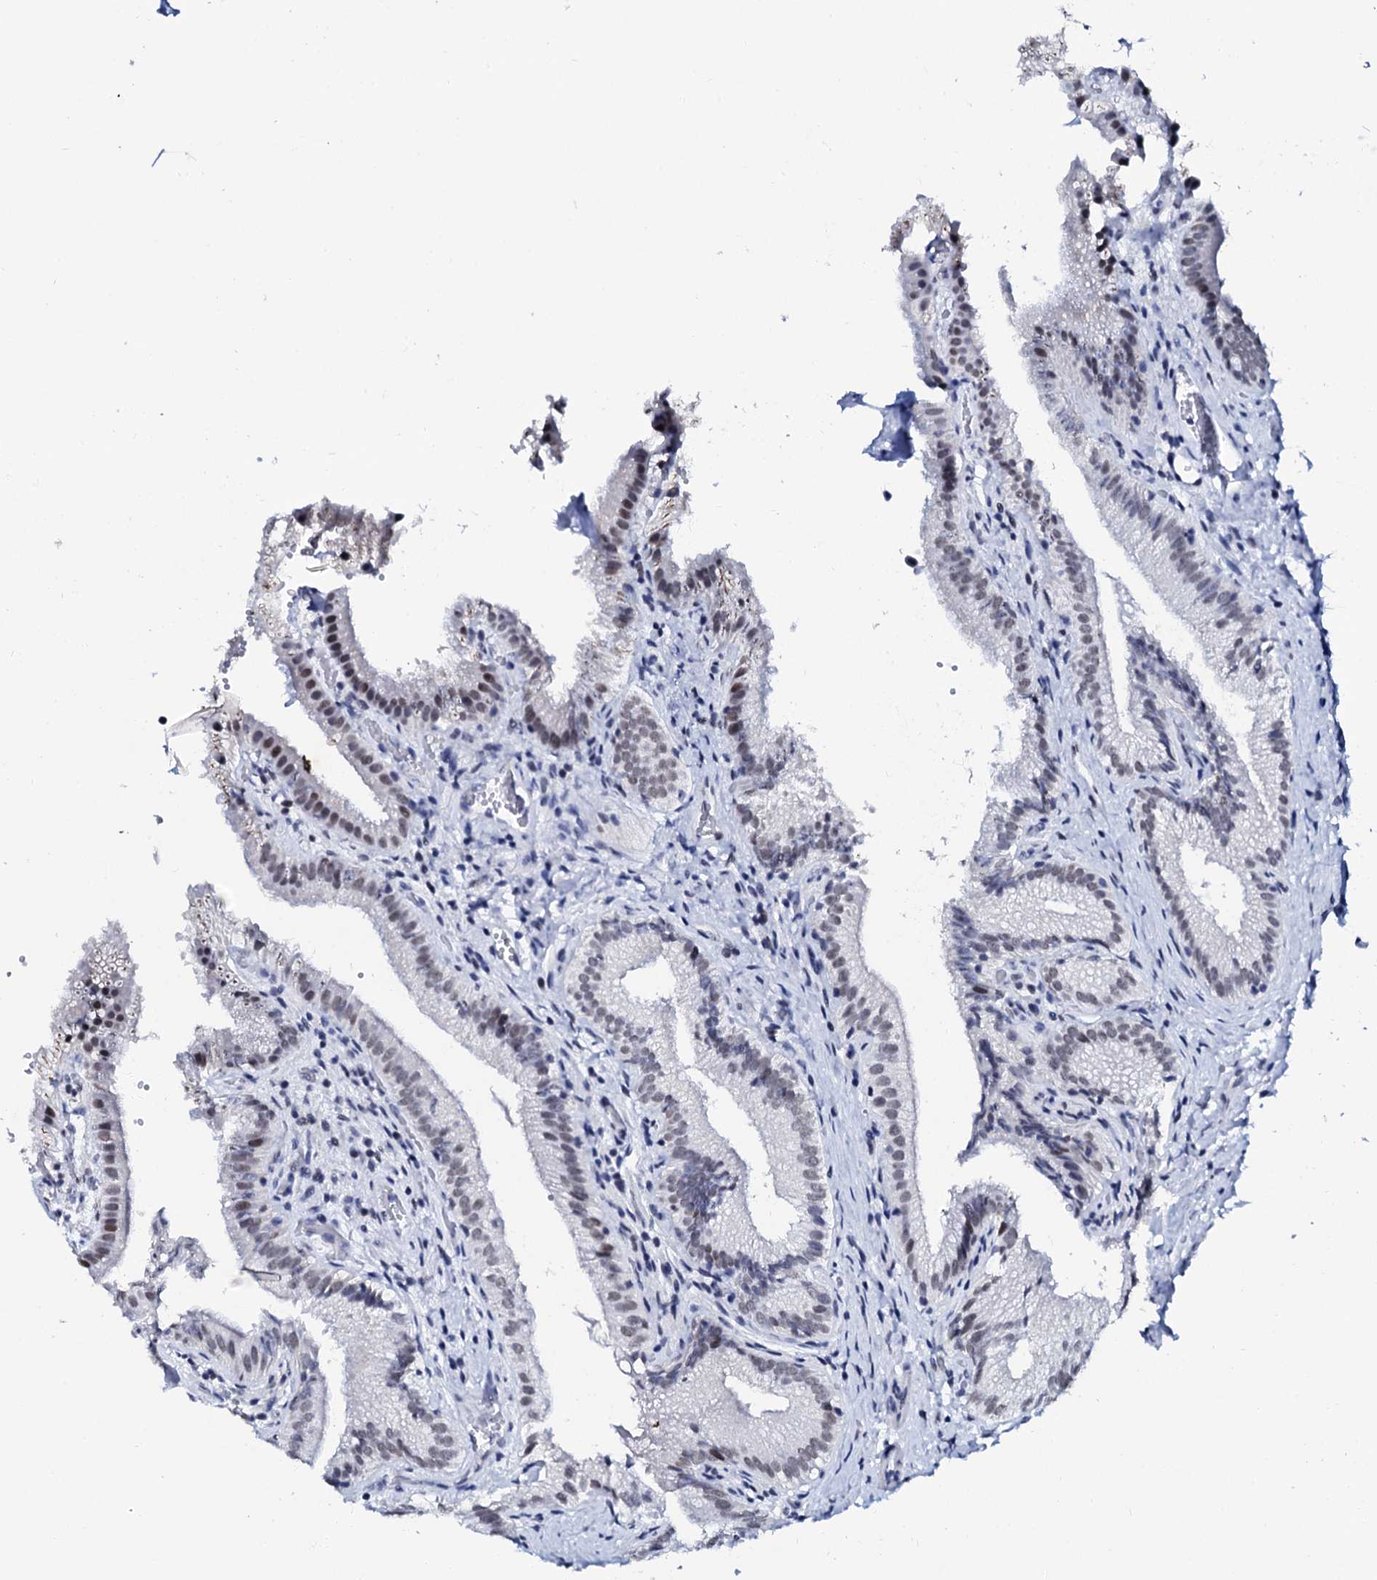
{"staining": {"intensity": "weak", "quantity": "<25%", "location": "nuclear"}, "tissue": "gallbladder", "cell_type": "Glandular cells", "image_type": "normal", "snomed": [{"axis": "morphology", "description": "Normal tissue, NOS"}, {"axis": "topography", "description": "Gallbladder"}], "caption": "An IHC micrograph of normal gallbladder is shown. There is no staining in glandular cells of gallbladder. The staining is performed using DAB brown chromogen with nuclei counter-stained in using hematoxylin.", "gene": "SPATA19", "patient": {"sex": "female", "age": 30}}